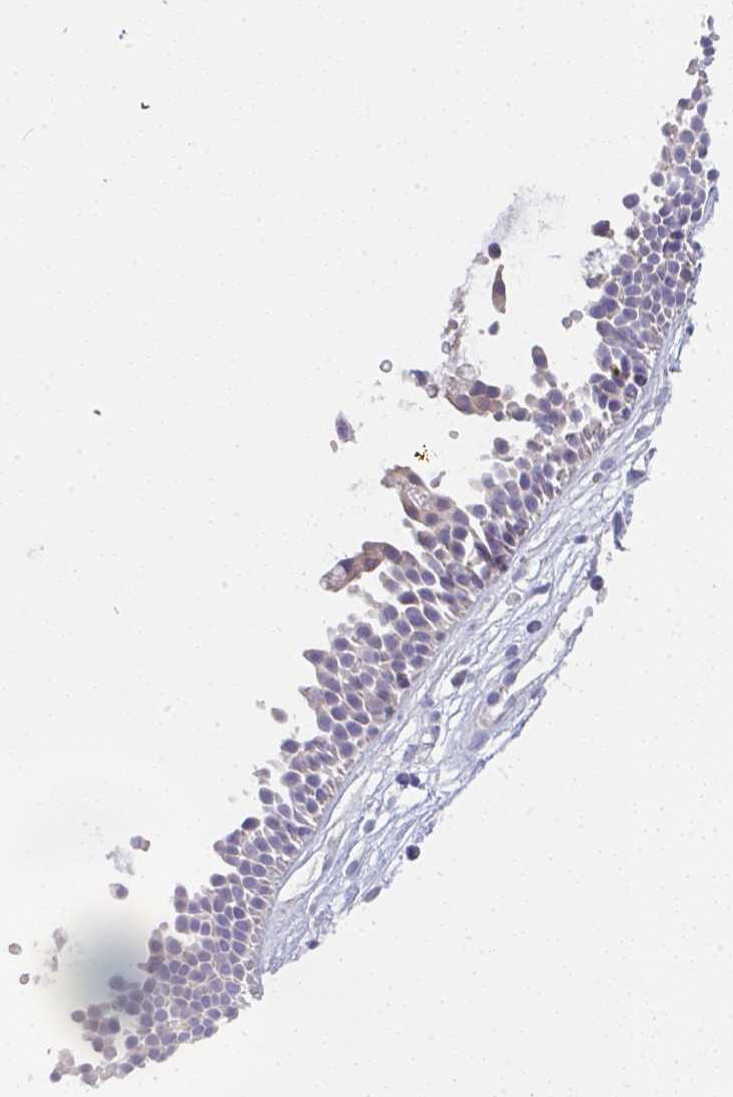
{"staining": {"intensity": "negative", "quantity": "none", "location": "none"}, "tissue": "nasopharynx", "cell_type": "Respiratory epithelial cells", "image_type": "normal", "snomed": [{"axis": "morphology", "description": "Normal tissue, NOS"}, {"axis": "topography", "description": "Nasopharynx"}], "caption": "Nasopharynx was stained to show a protein in brown. There is no significant staining in respiratory epithelial cells. (Stains: DAB immunohistochemistry with hematoxylin counter stain, Microscopy: brightfield microscopy at high magnification).", "gene": "CACNA1S", "patient": {"sex": "male", "age": 56}}